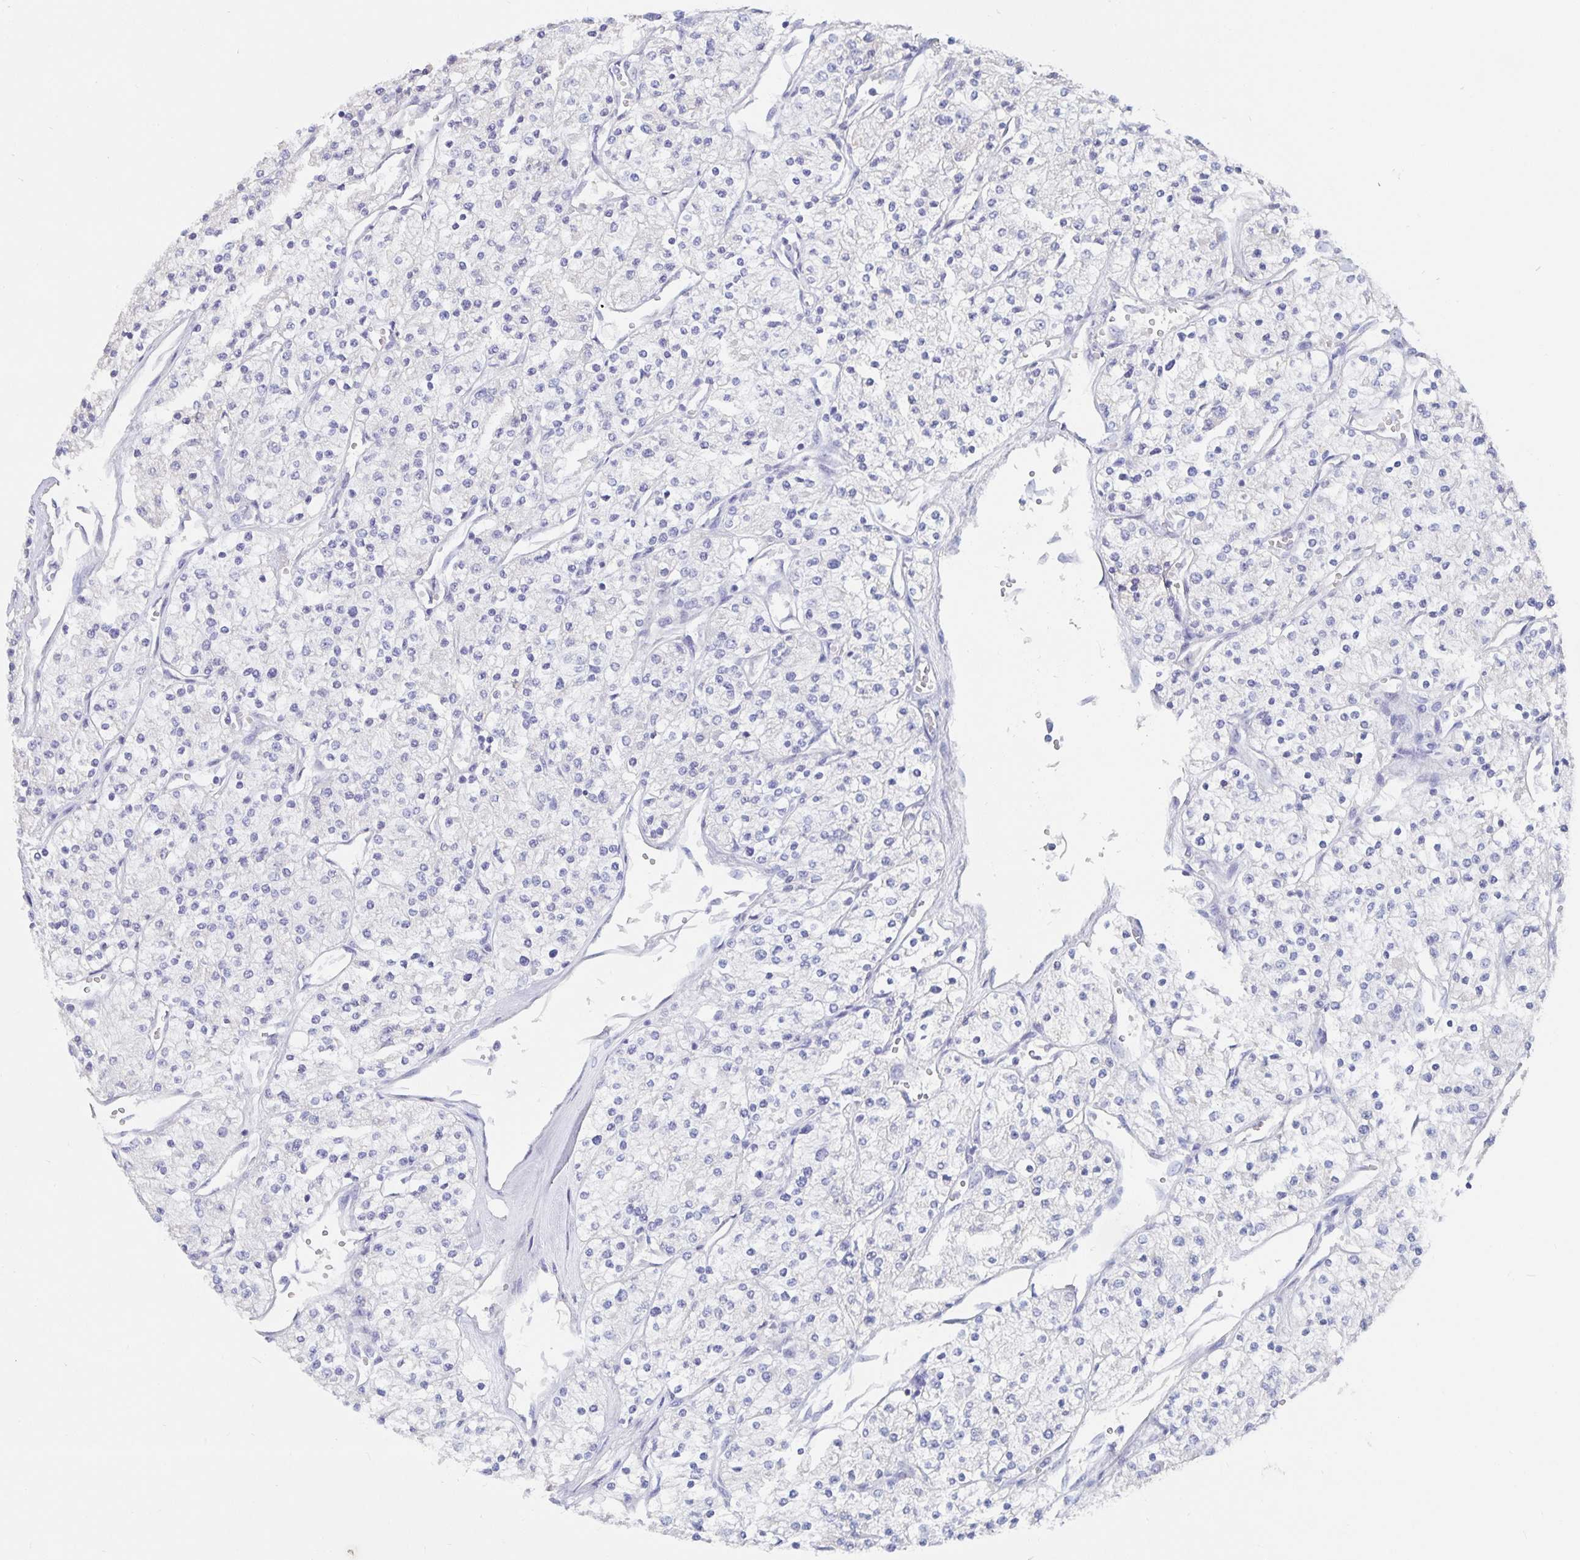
{"staining": {"intensity": "negative", "quantity": "none", "location": "none"}, "tissue": "renal cancer", "cell_type": "Tumor cells", "image_type": "cancer", "snomed": [{"axis": "morphology", "description": "Adenocarcinoma, NOS"}, {"axis": "topography", "description": "Kidney"}], "caption": "High magnification brightfield microscopy of renal cancer stained with DAB (brown) and counterstained with hematoxylin (blue): tumor cells show no significant expression. Brightfield microscopy of IHC stained with DAB (brown) and hematoxylin (blue), captured at high magnification.", "gene": "CFAP69", "patient": {"sex": "male", "age": 80}}